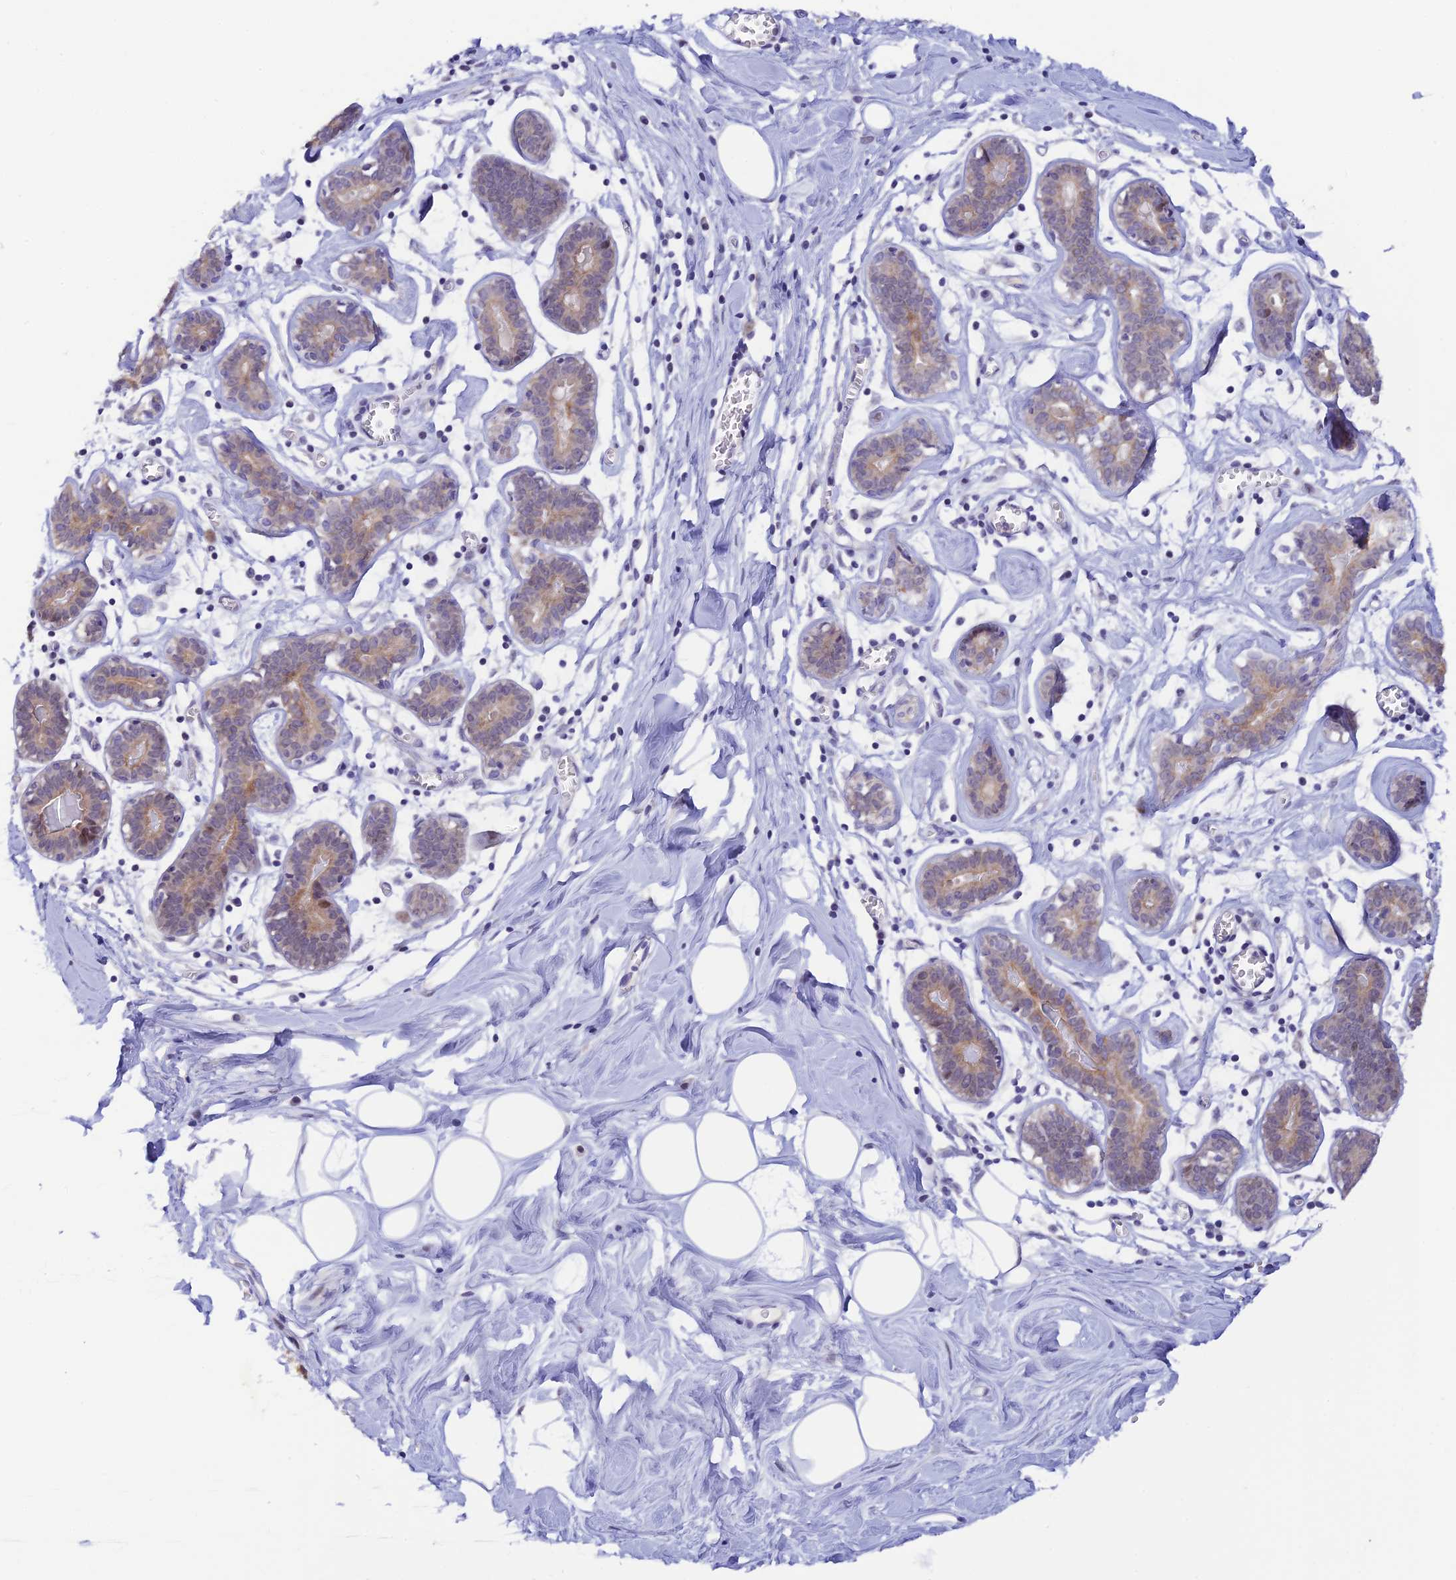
{"staining": {"intensity": "negative", "quantity": "none", "location": "none"}, "tissue": "breast", "cell_type": "Adipocytes", "image_type": "normal", "snomed": [{"axis": "morphology", "description": "Normal tissue, NOS"}, {"axis": "topography", "description": "Breast"}], "caption": "A photomicrograph of breast stained for a protein displays no brown staining in adipocytes. (Brightfield microscopy of DAB immunohistochemistry (IHC) at high magnification).", "gene": "RASGEF1B", "patient": {"sex": "female", "age": 27}}